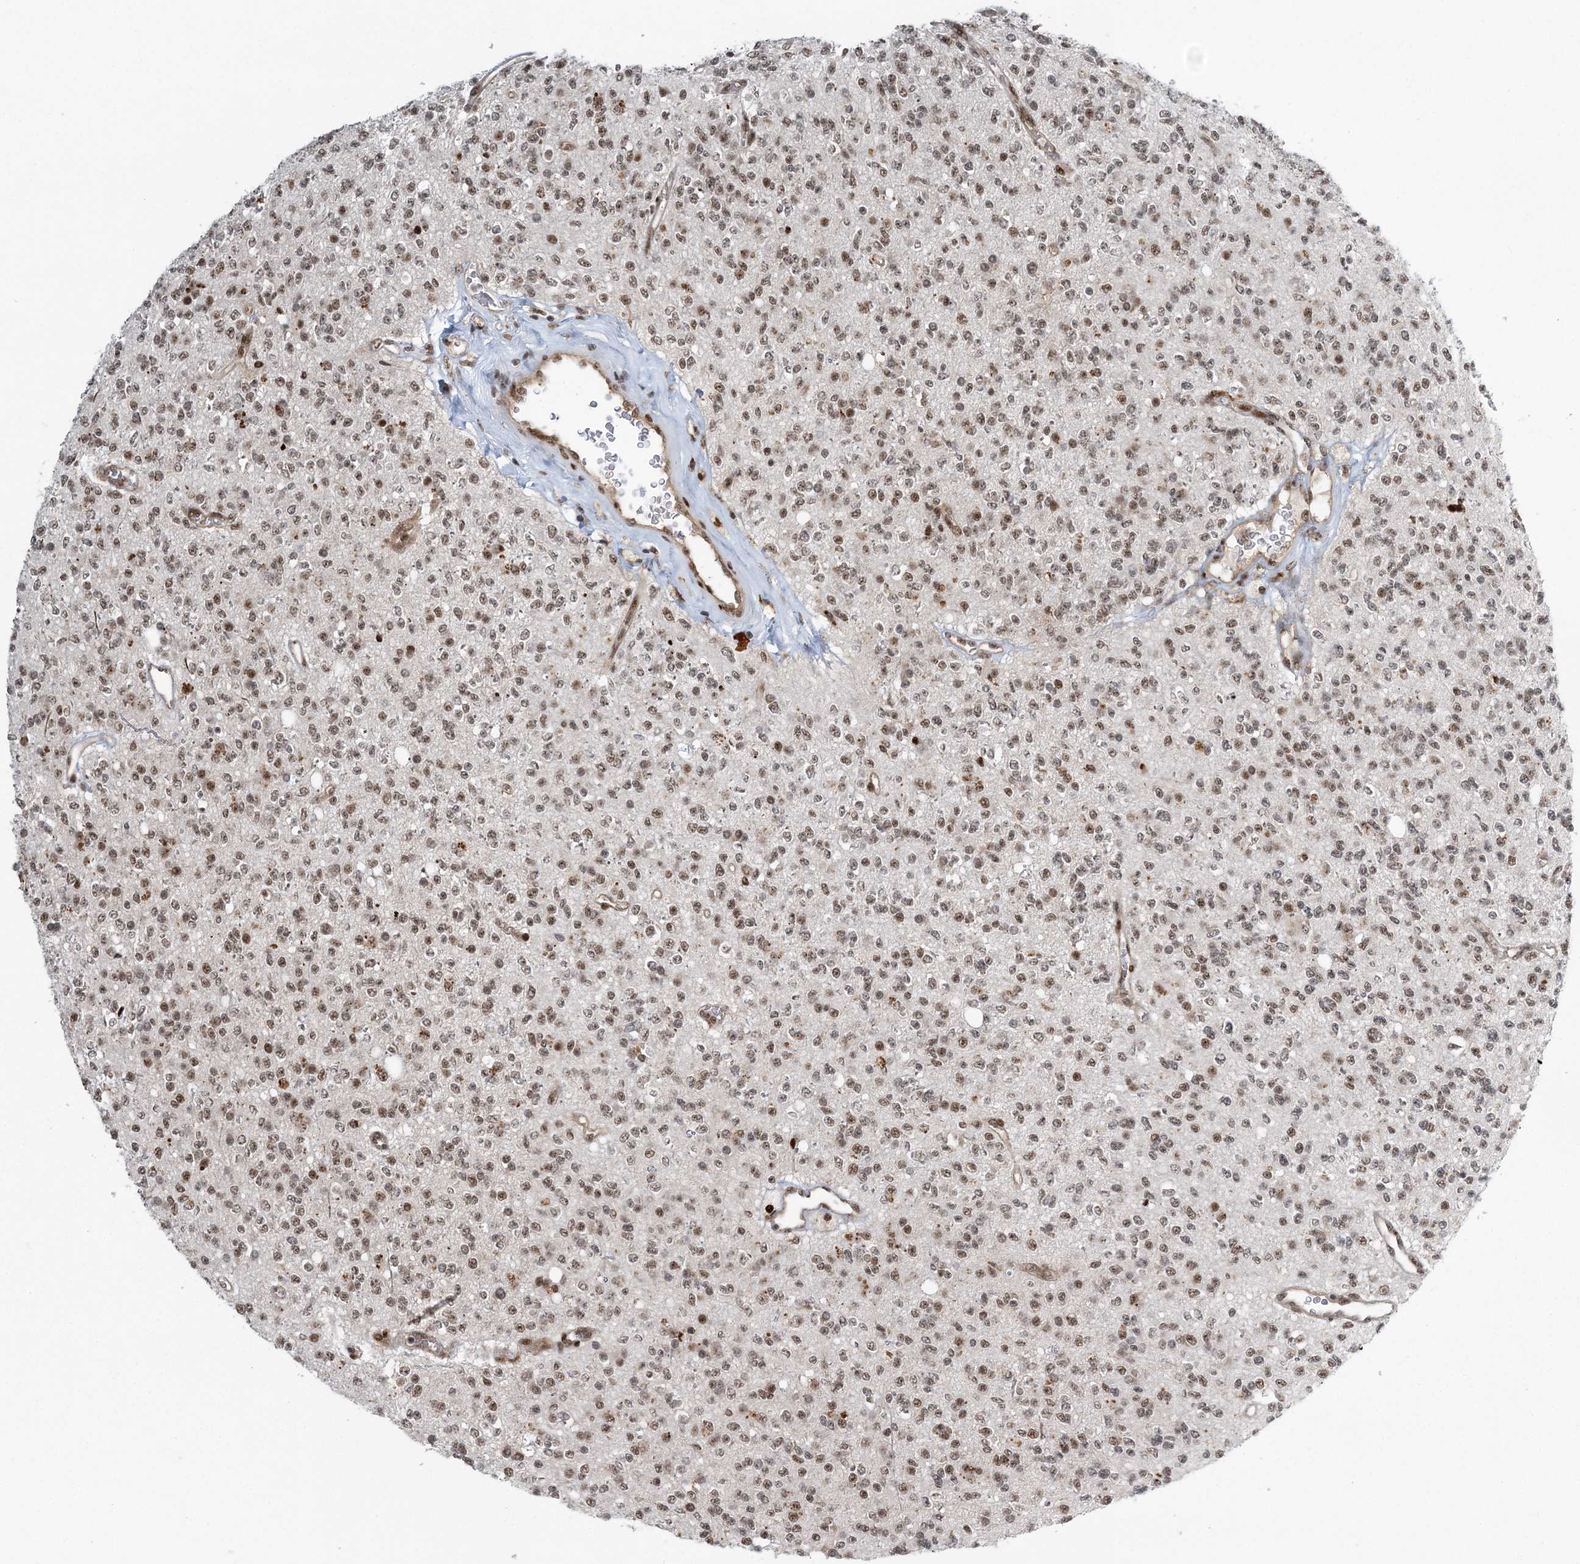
{"staining": {"intensity": "moderate", "quantity": ">75%", "location": "nuclear"}, "tissue": "glioma", "cell_type": "Tumor cells", "image_type": "cancer", "snomed": [{"axis": "morphology", "description": "Glioma, malignant, High grade"}, {"axis": "topography", "description": "Brain"}], "caption": "Human high-grade glioma (malignant) stained with a brown dye demonstrates moderate nuclear positive staining in approximately >75% of tumor cells.", "gene": "CWC22", "patient": {"sex": "male", "age": 34}}